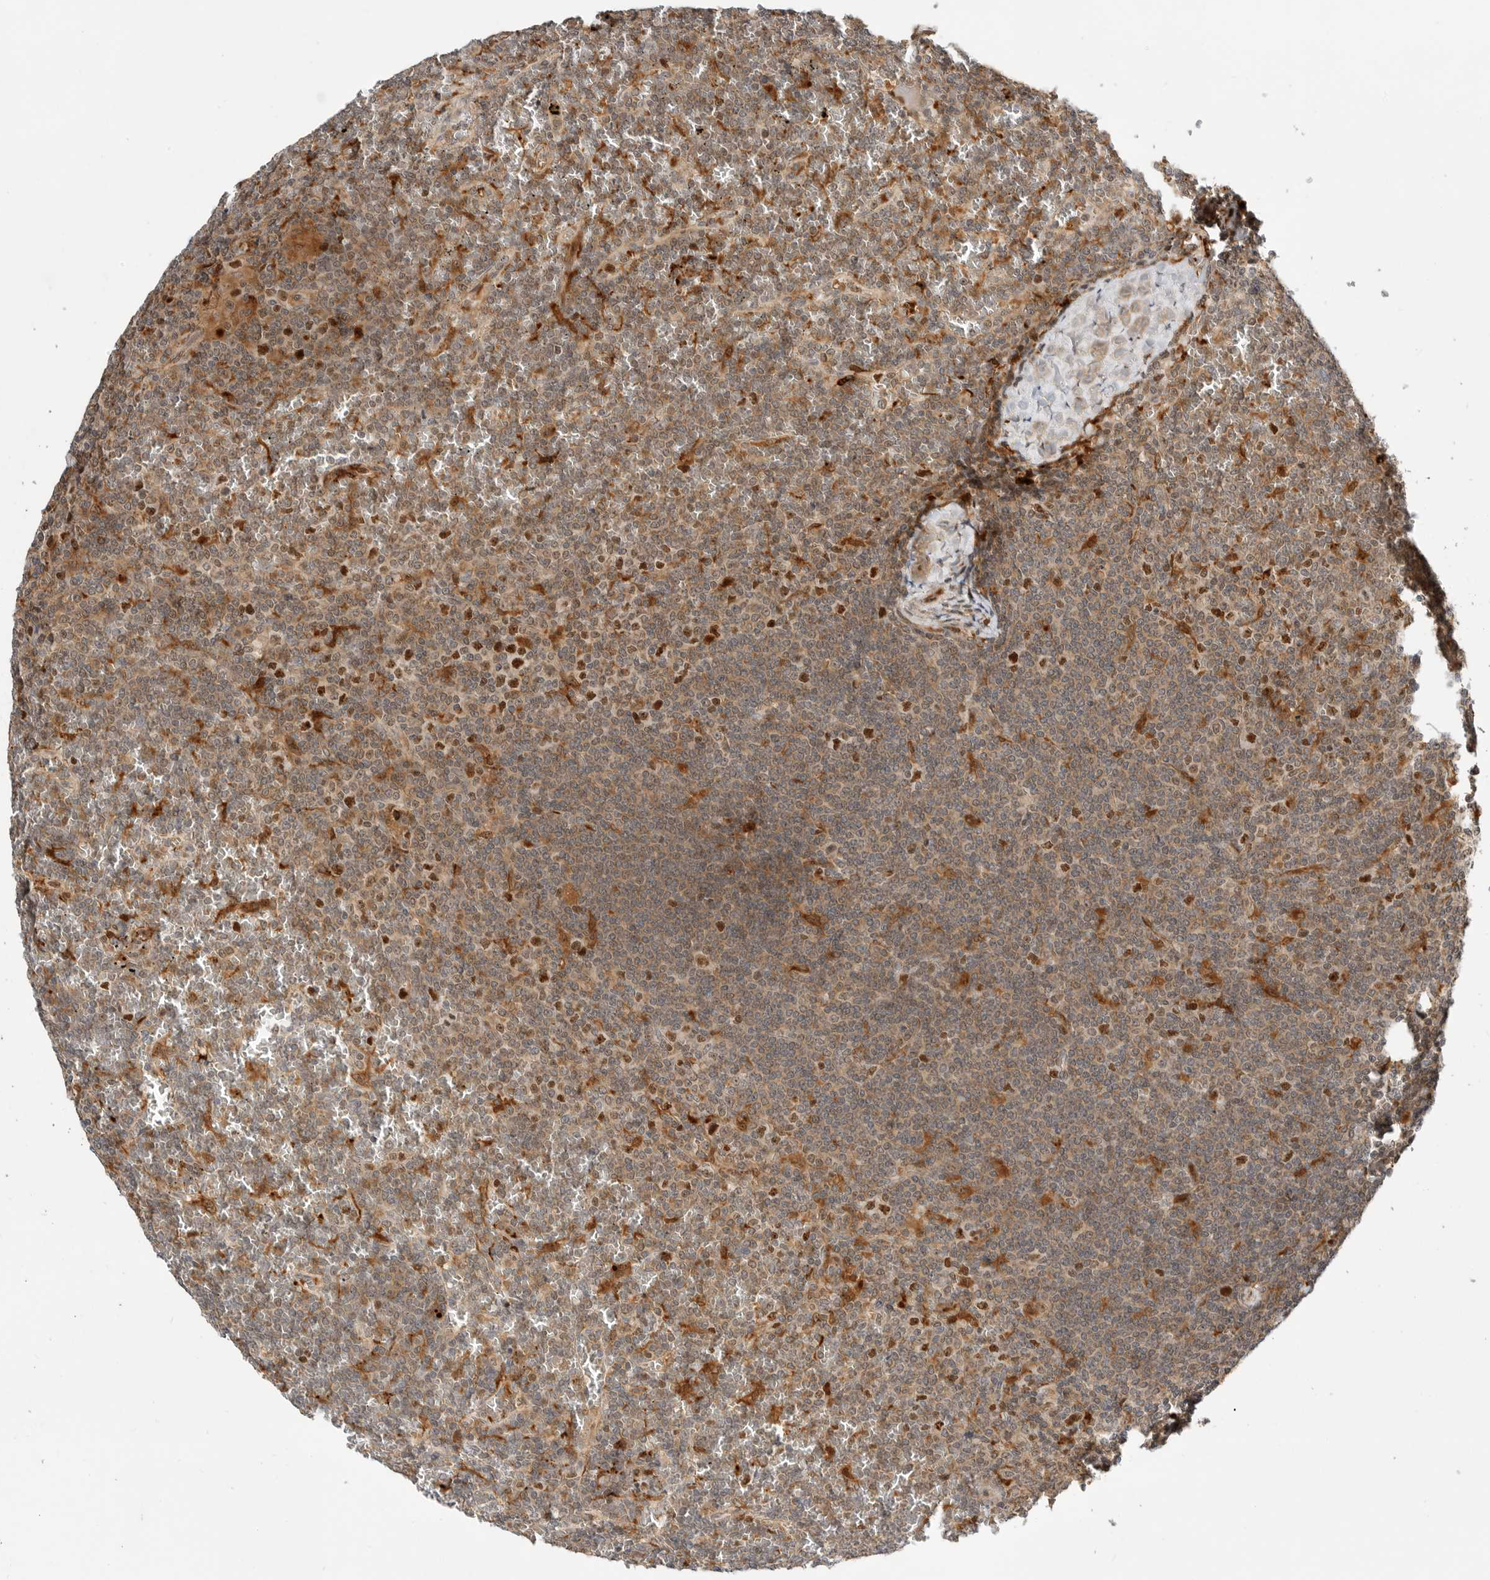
{"staining": {"intensity": "strong", "quantity": "<25%", "location": "nuclear"}, "tissue": "lymphoma", "cell_type": "Tumor cells", "image_type": "cancer", "snomed": [{"axis": "morphology", "description": "Malignant lymphoma, non-Hodgkin's type, Low grade"}, {"axis": "topography", "description": "Spleen"}], "caption": "A brown stain shows strong nuclear positivity of a protein in lymphoma tumor cells. The staining is performed using DAB brown chromogen to label protein expression. The nuclei are counter-stained blue using hematoxylin.", "gene": "CSNK1G3", "patient": {"sex": "female", "age": 19}}